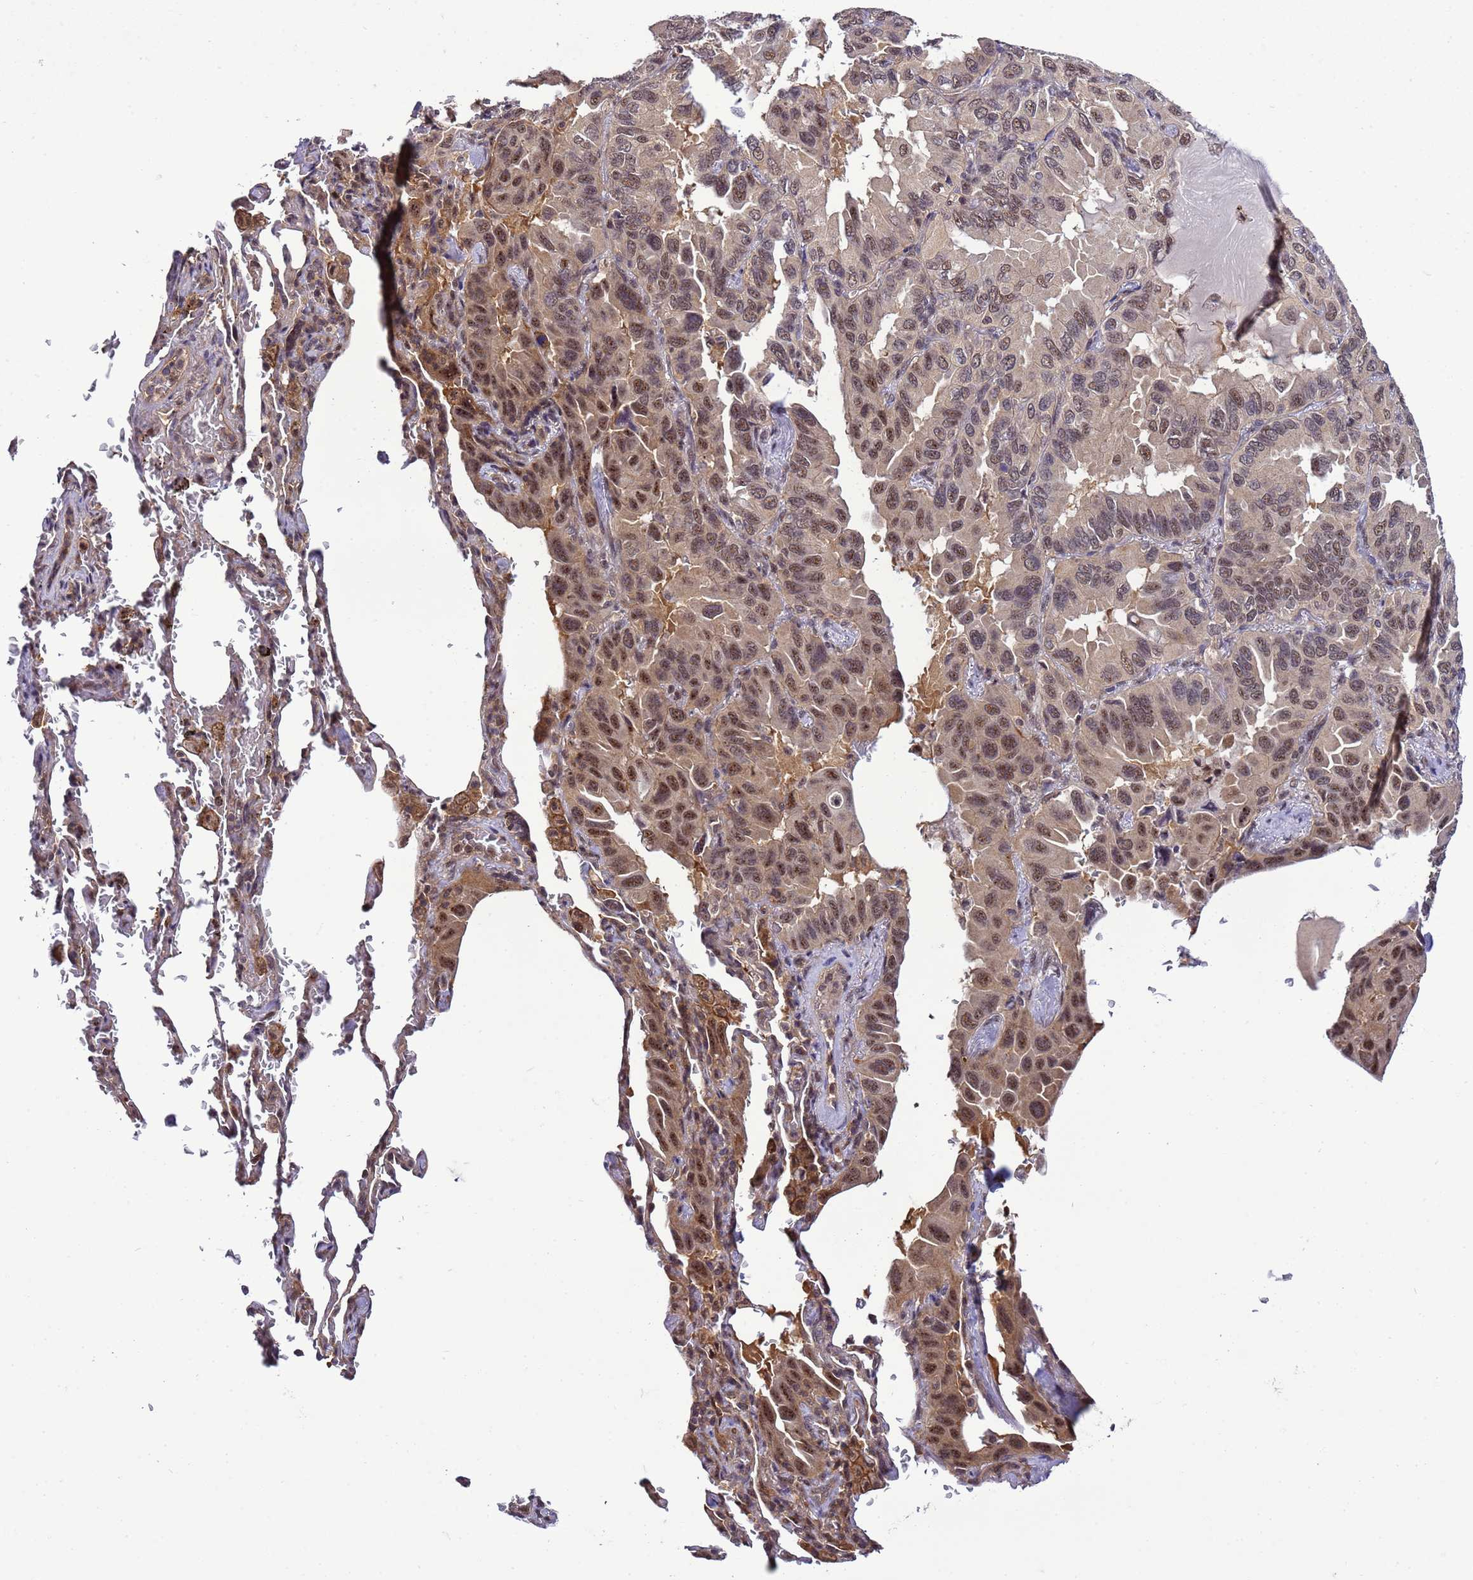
{"staining": {"intensity": "moderate", "quantity": ">75%", "location": "nuclear"}, "tissue": "lung cancer", "cell_type": "Tumor cells", "image_type": "cancer", "snomed": [{"axis": "morphology", "description": "Adenocarcinoma, NOS"}, {"axis": "topography", "description": "Lung"}], "caption": "The micrograph exhibits a brown stain indicating the presence of a protein in the nuclear of tumor cells in lung cancer.", "gene": "GEN1", "patient": {"sex": "male", "age": 64}}